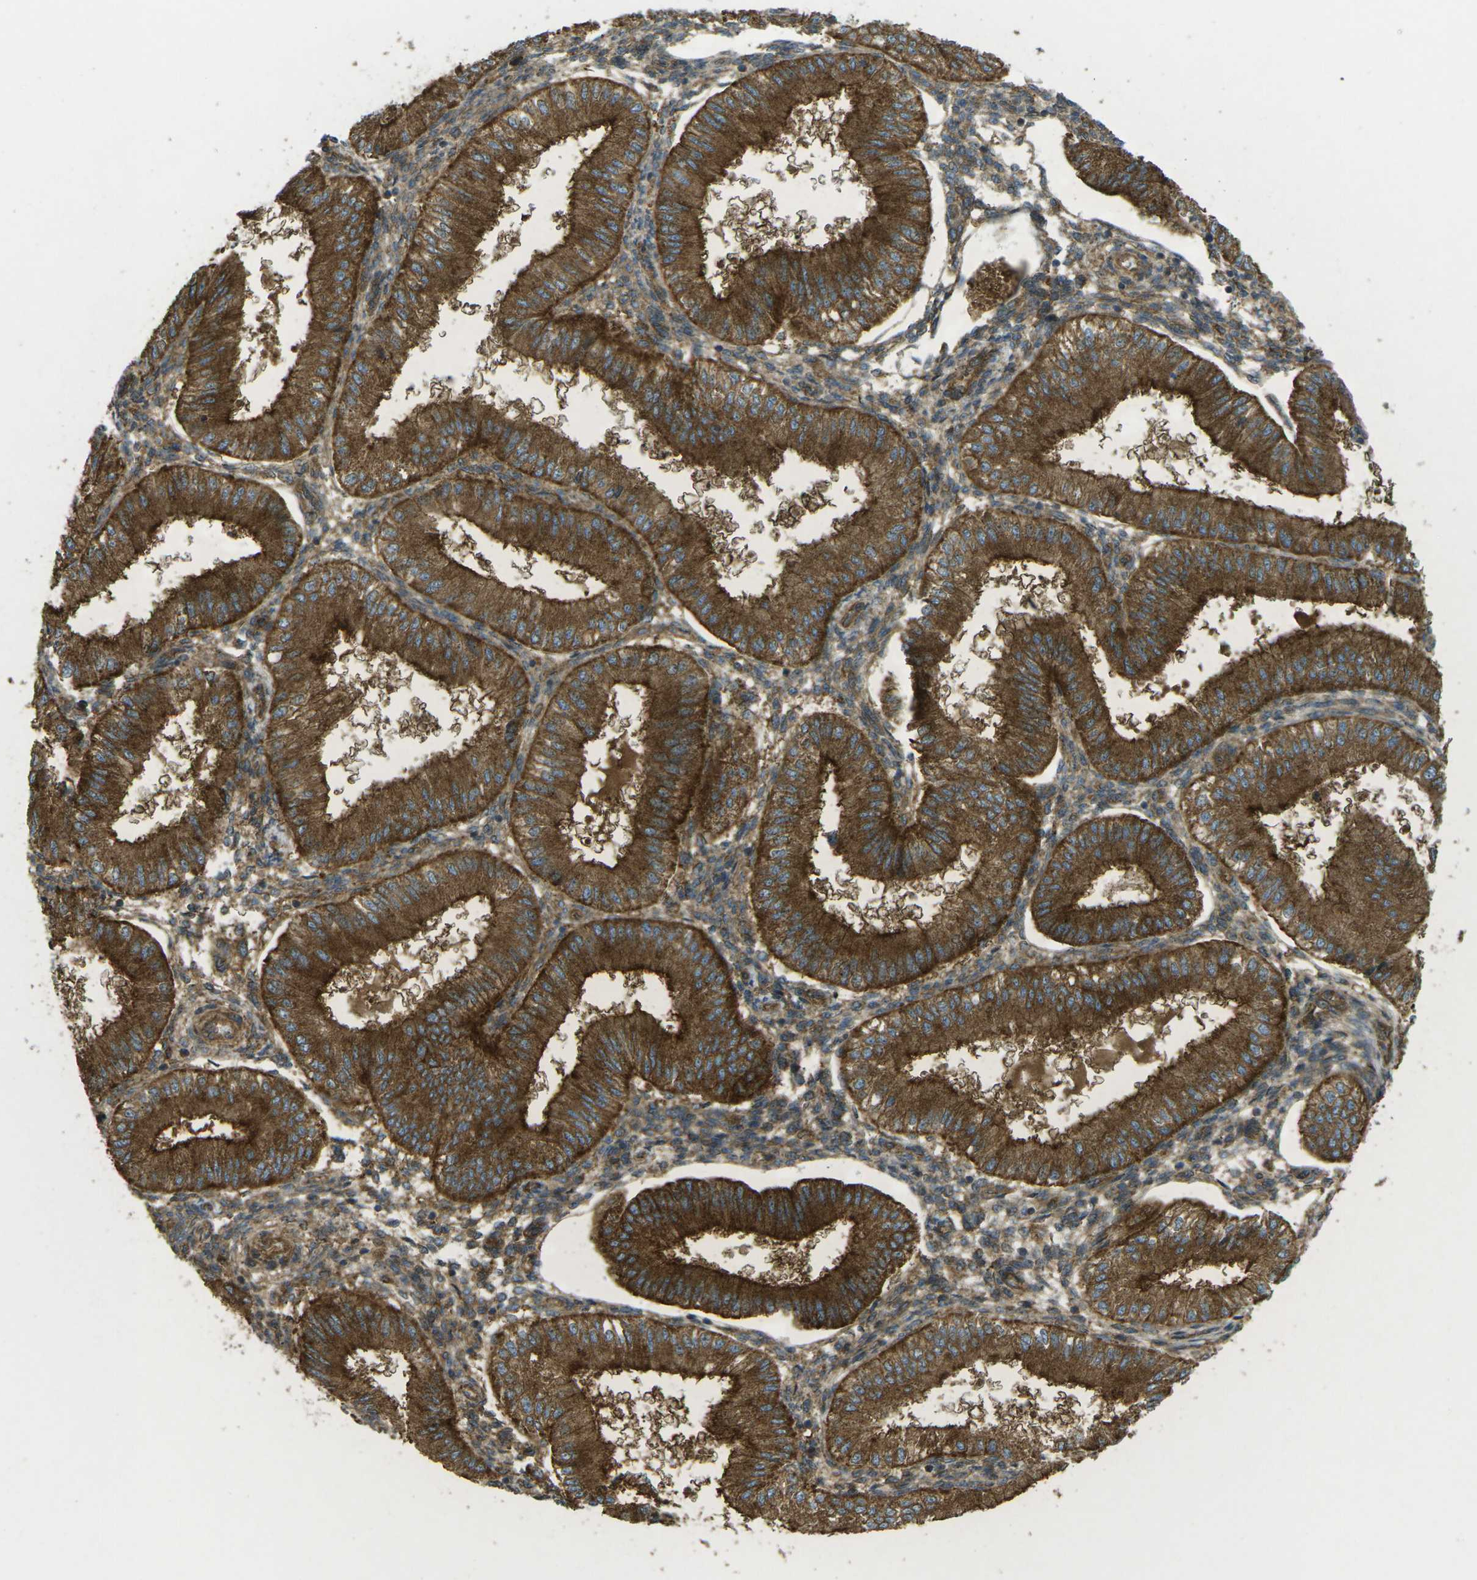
{"staining": {"intensity": "moderate", "quantity": ">75%", "location": "cytoplasmic/membranous"}, "tissue": "endometrium", "cell_type": "Cells in endometrial stroma", "image_type": "normal", "snomed": [{"axis": "morphology", "description": "Normal tissue, NOS"}, {"axis": "topography", "description": "Endometrium"}], "caption": "About >75% of cells in endometrial stroma in benign endometrium show moderate cytoplasmic/membranous protein expression as visualized by brown immunohistochemical staining.", "gene": "CHMP3", "patient": {"sex": "female", "age": 39}}